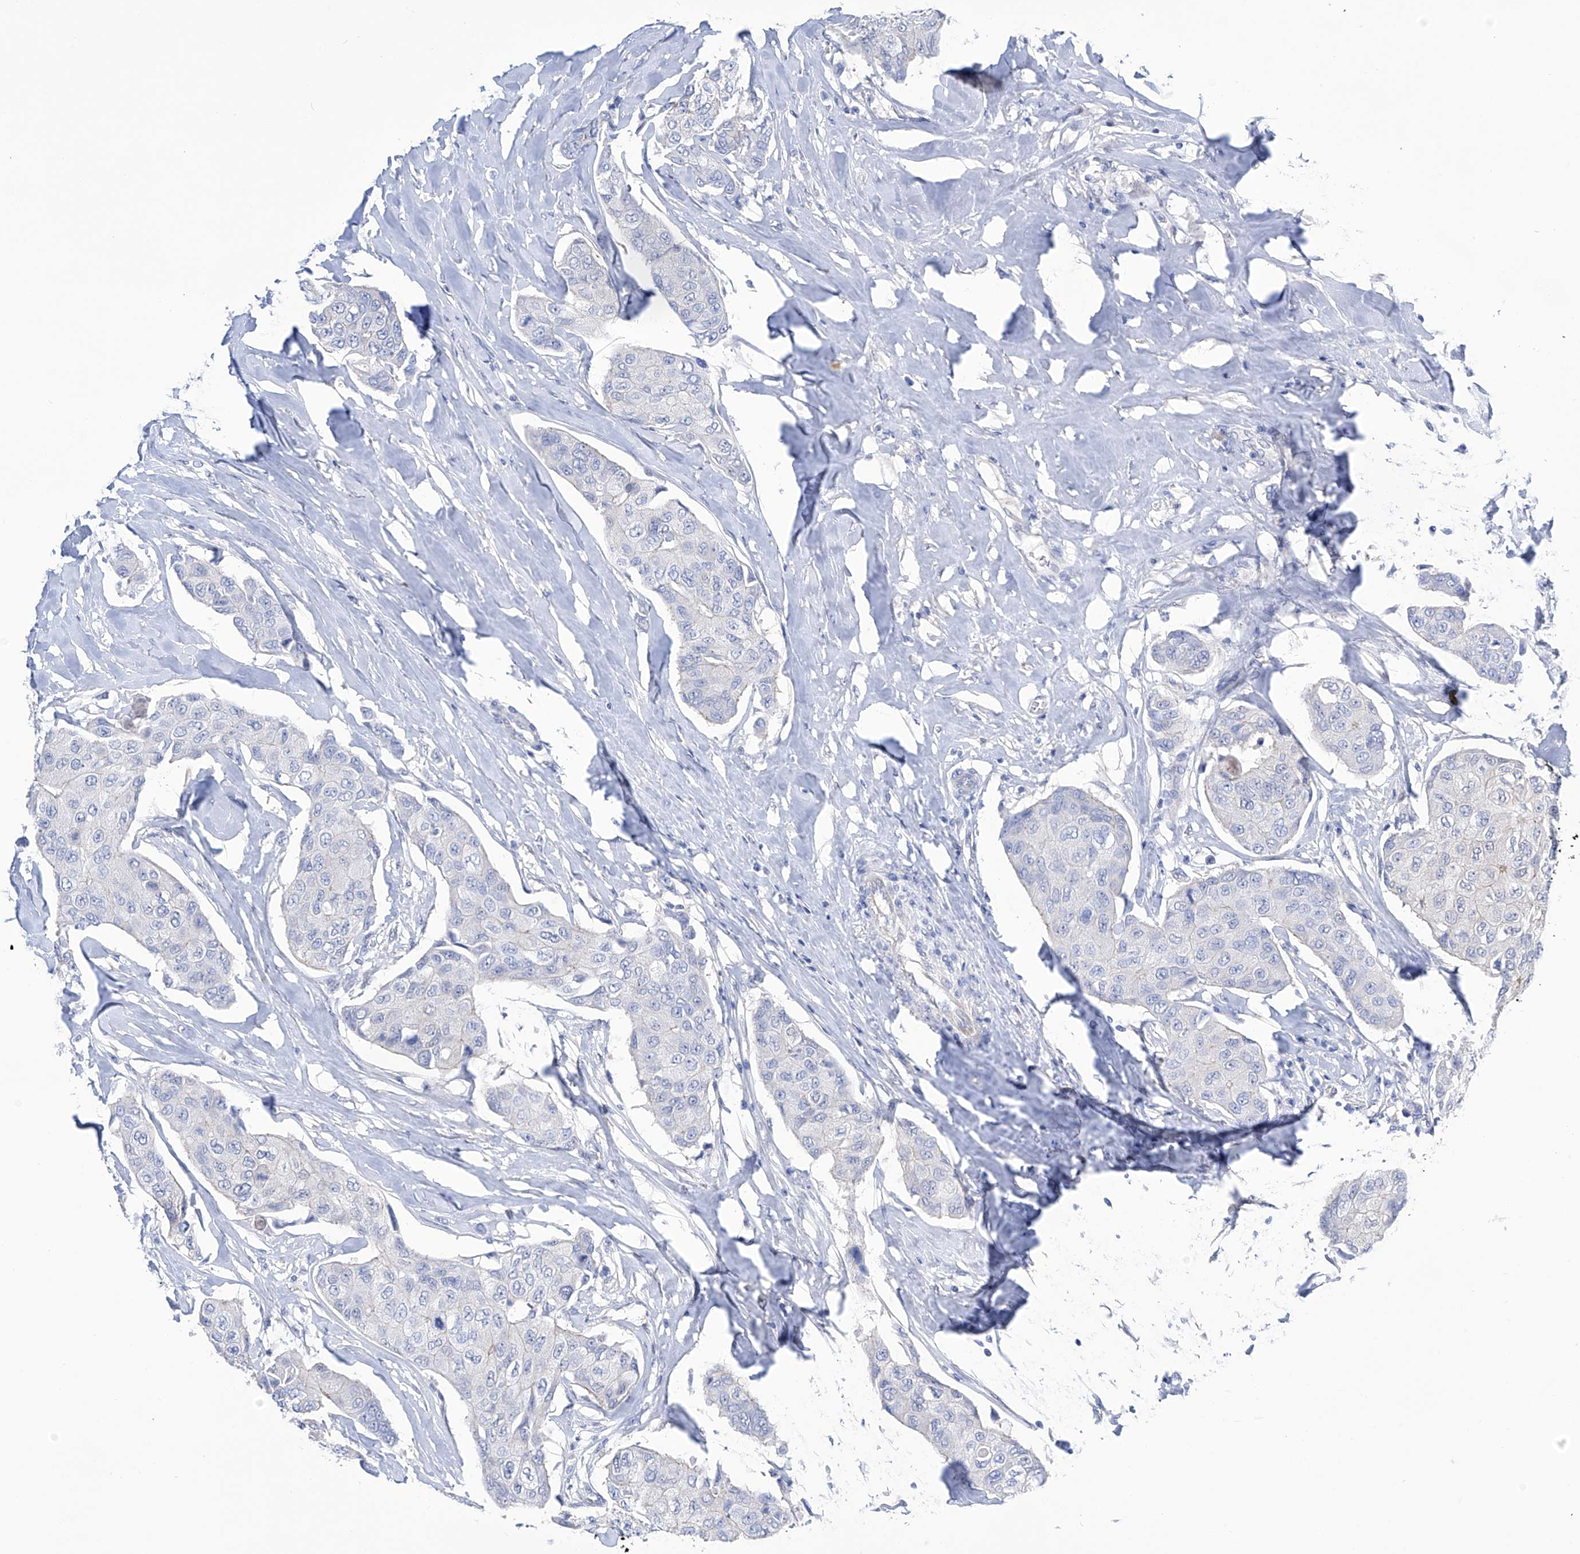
{"staining": {"intensity": "negative", "quantity": "none", "location": "none"}, "tissue": "breast cancer", "cell_type": "Tumor cells", "image_type": "cancer", "snomed": [{"axis": "morphology", "description": "Duct carcinoma"}, {"axis": "topography", "description": "Breast"}], "caption": "There is no significant staining in tumor cells of breast cancer (intraductal carcinoma). (DAB (3,3'-diaminobenzidine) IHC, high magnification).", "gene": "PGM3", "patient": {"sex": "female", "age": 80}}